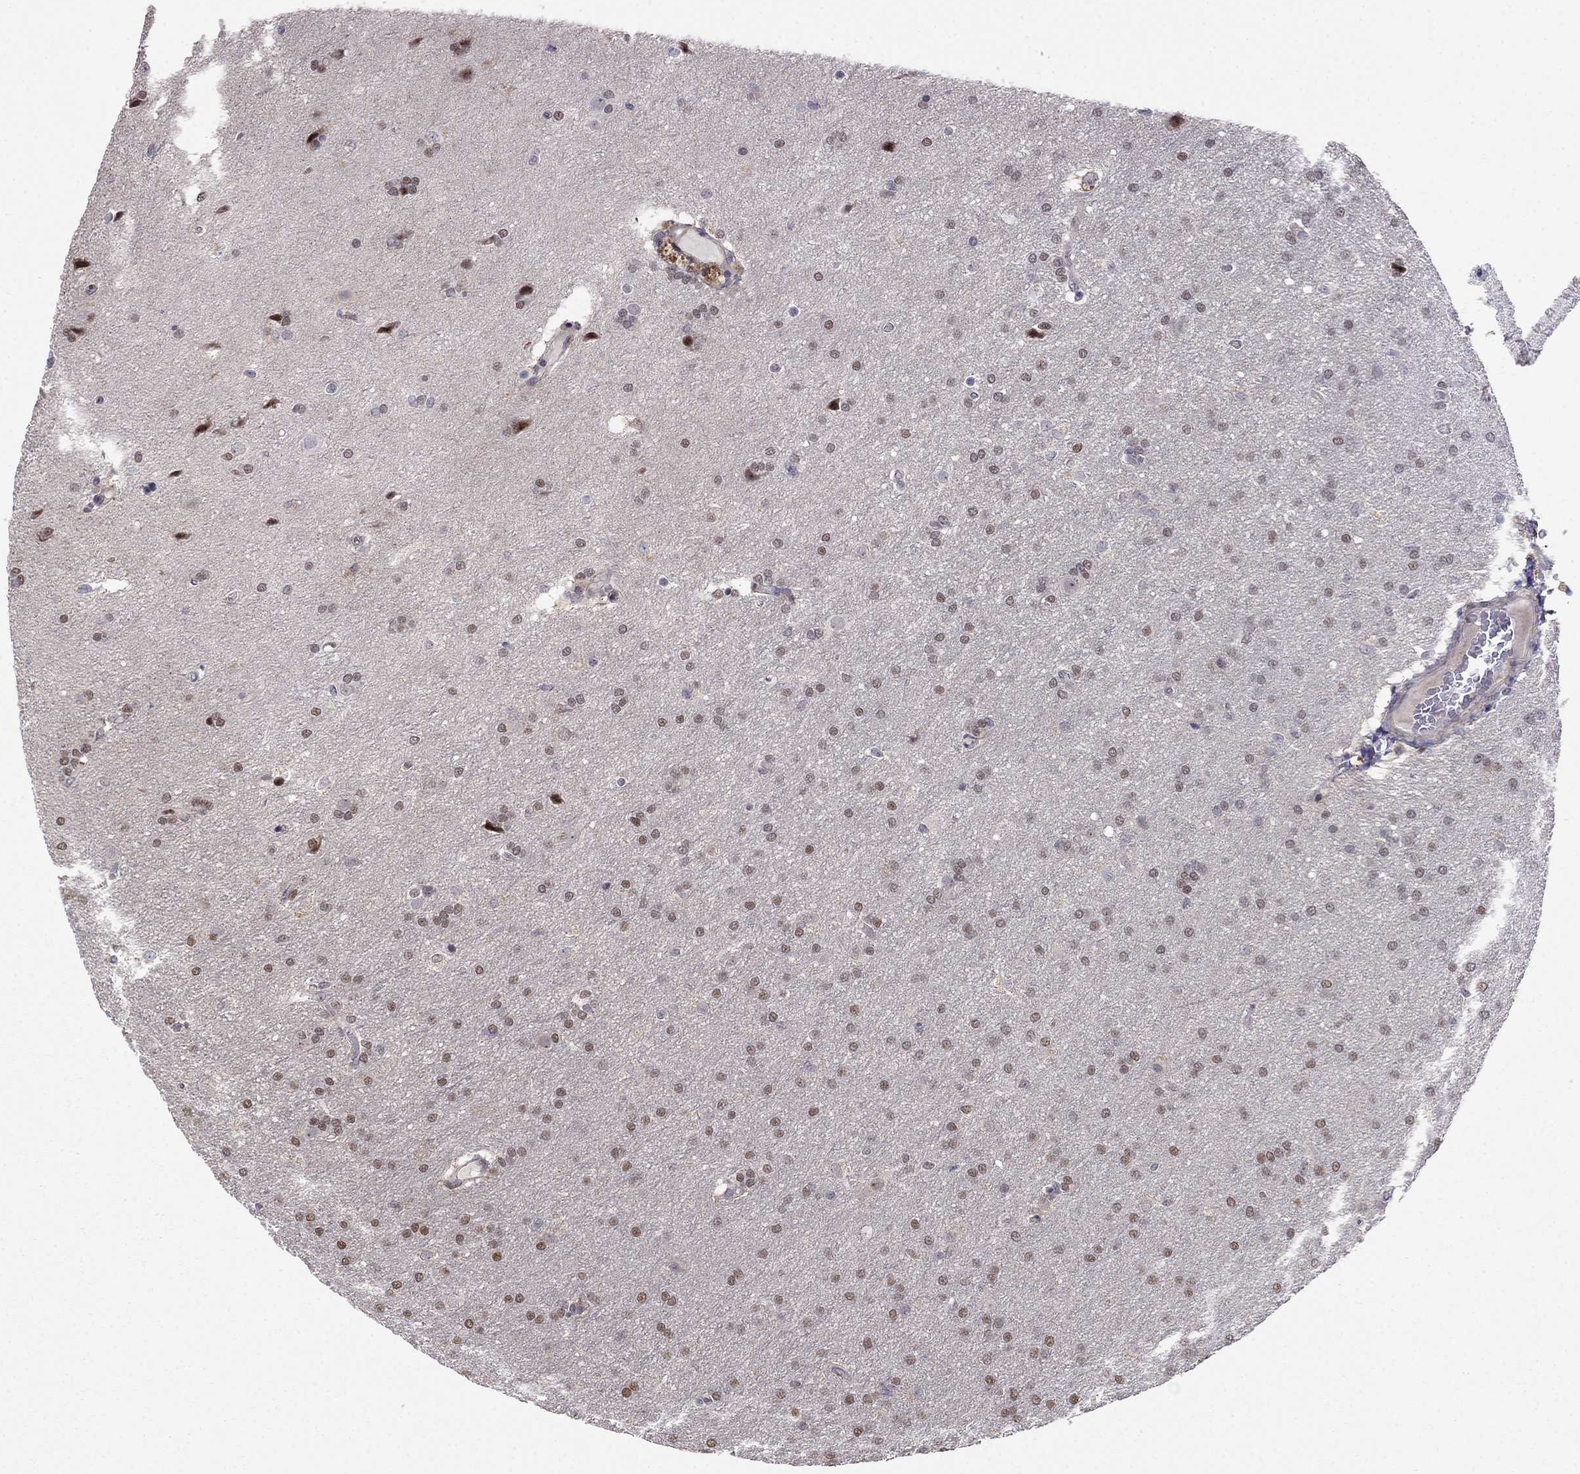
{"staining": {"intensity": "moderate", "quantity": "<25%", "location": "nuclear"}, "tissue": "glioma", "cell_type": "Tumor cells", "image_type": "cancer", "snomed": [{"axis": "morphology", "description": "Glioma, malignant, Low grade"}, {"axis": "topography", "description": "Brain"}], "caption": "A high-resolution histopathology image shows immunohistochemistry staining of low-grade glioma (malignant), which demonstrates moderate nuclear positivity in approximately <25% of tumor cells. Ihc stains the protein in brown and the nuclei are stained blue.", "gene": "LRRC39", "patient": {"sex": "female", "age": 32}}